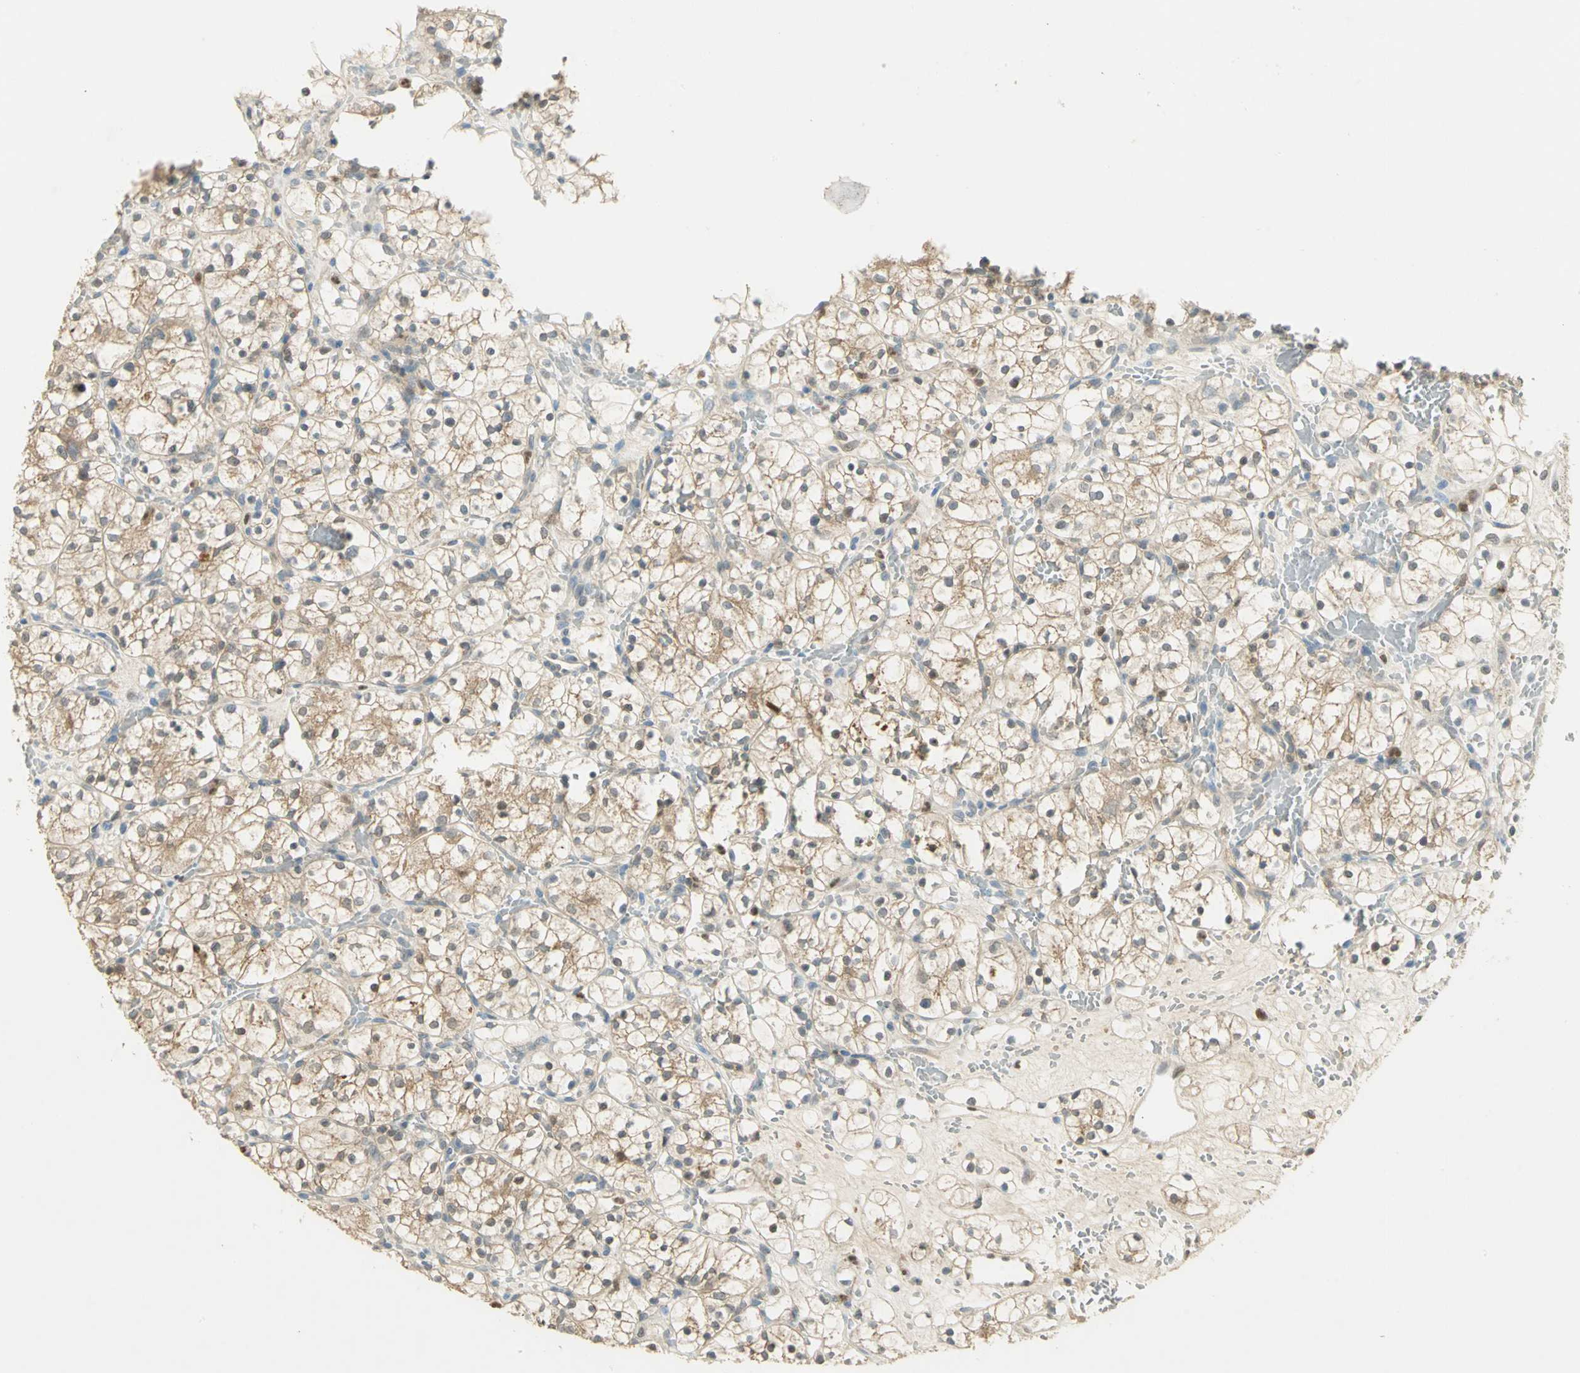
{"staining": {"intensity": "moderate", "quantity": "25%-75%", "location": "cytoplasmic/membranous"}, "tissue": "renal cancer", "cell_type": "Tumor cells", "image_type": "cancer", "snomed": [{"axis": "morphology", "description": "Adenocarcinoma, NOS"}, {"axis": "topography", "description": "Kidney"}], "caption": "Protein positivity by immunohistochemistry (IHC) shows moderate cytoplasmic/membranous positivity in about 25%-75% of tumor cells in adenocarcinoma (renal). (DAB IHC, brown staining for protein, blue staining for nuclei).", "gene": "BIRC2", "patient": {"sex": "female", "age": 60}}